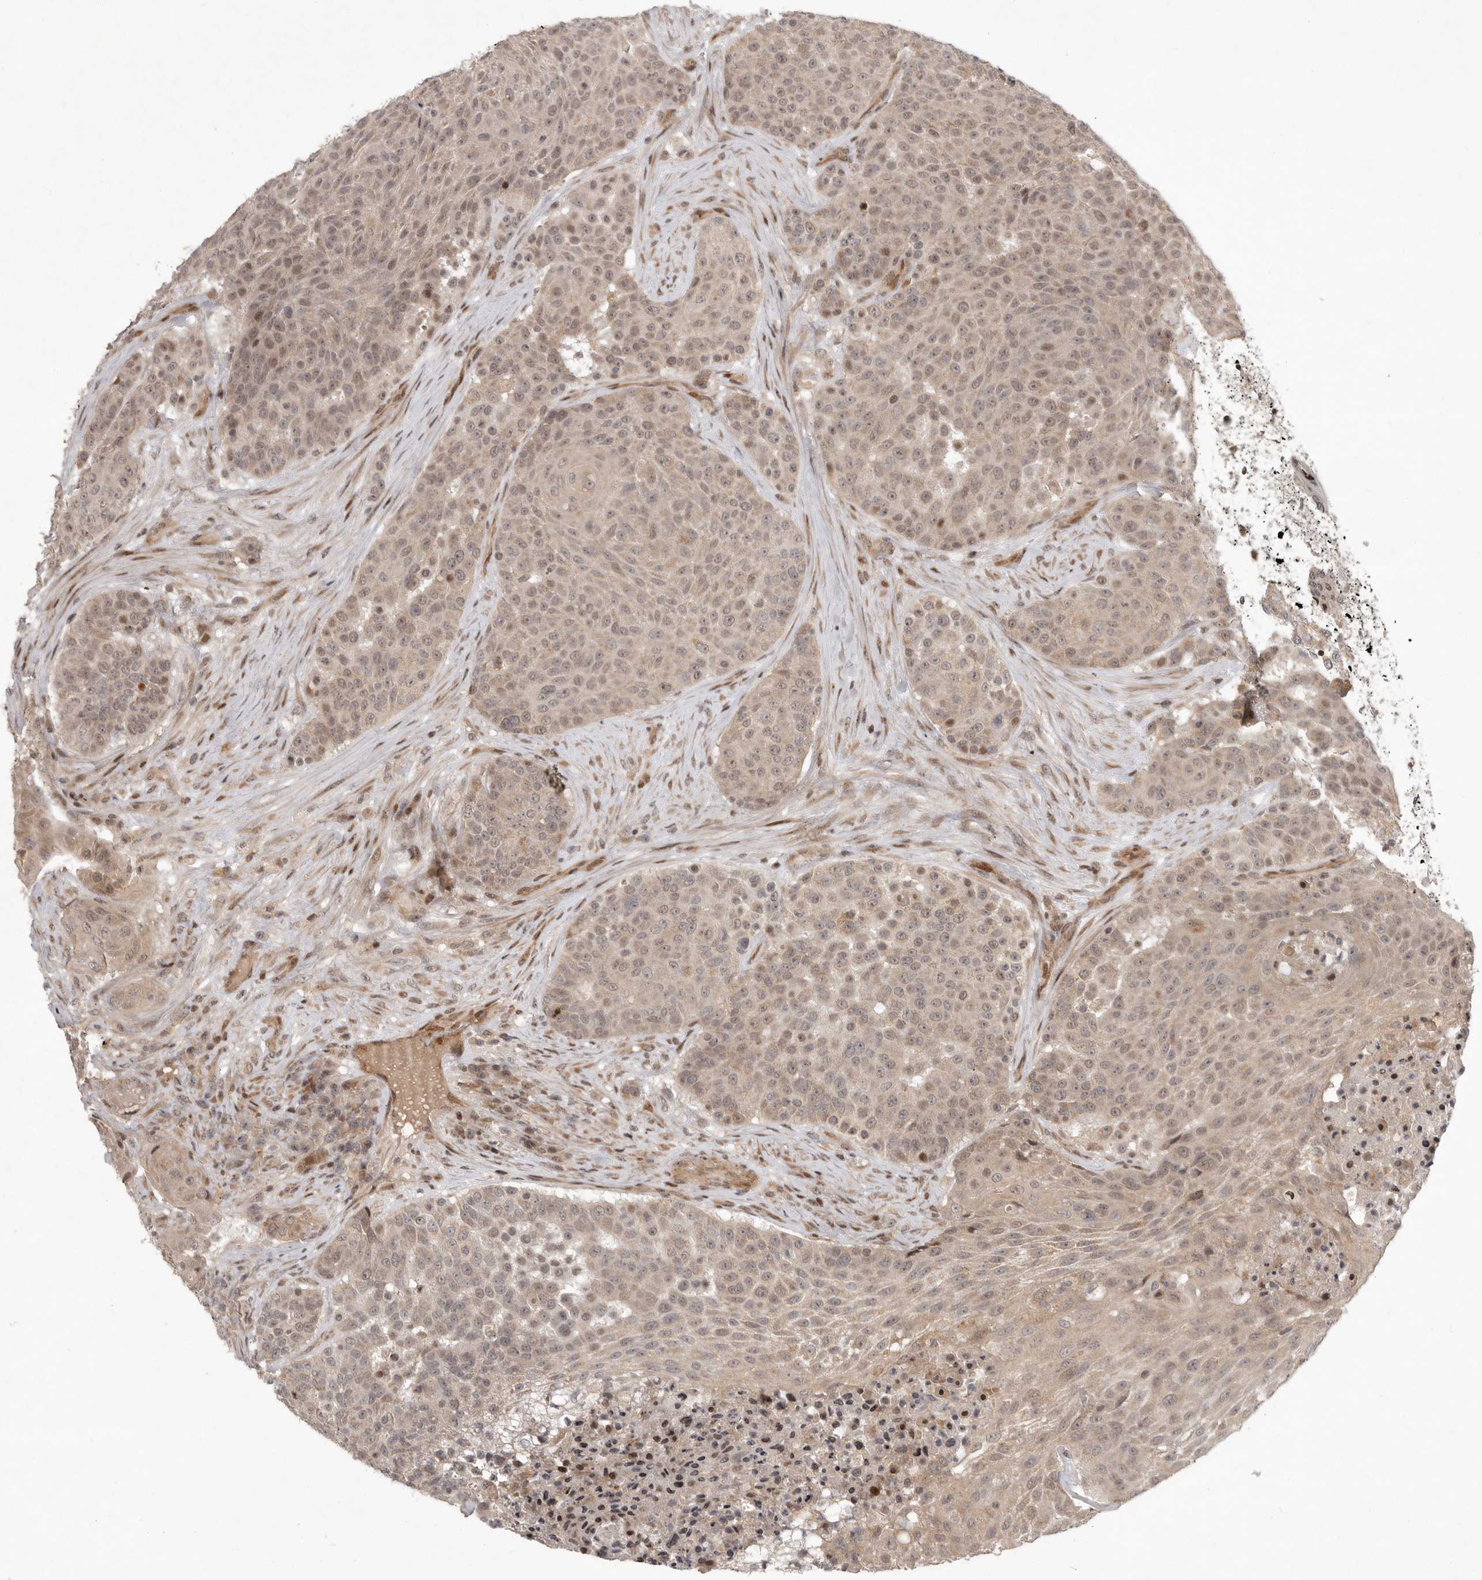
{"staining": {"intensity": "weak", "quantity": ">75%", "location": "cytoplasmic/membranous,nuclear"}, "tissue": "urothelial cancer", "cell_type": "Tumor cells", "image_type": "cancer", "snomed": [{"axis": "morphology", "description": "Urothelial carcinoma, High grade"}, {"axis": "topography", "description": "Urinary bladder"}], "caption": "Tumor cells exhibit low levels of weak cytoplasmic/membranous and nuclear positivity in about >75% of cells in human high-grade urothelial carcinoma.", "gene": "RABIF", "patient": {"sex": "female", "age": 63}}